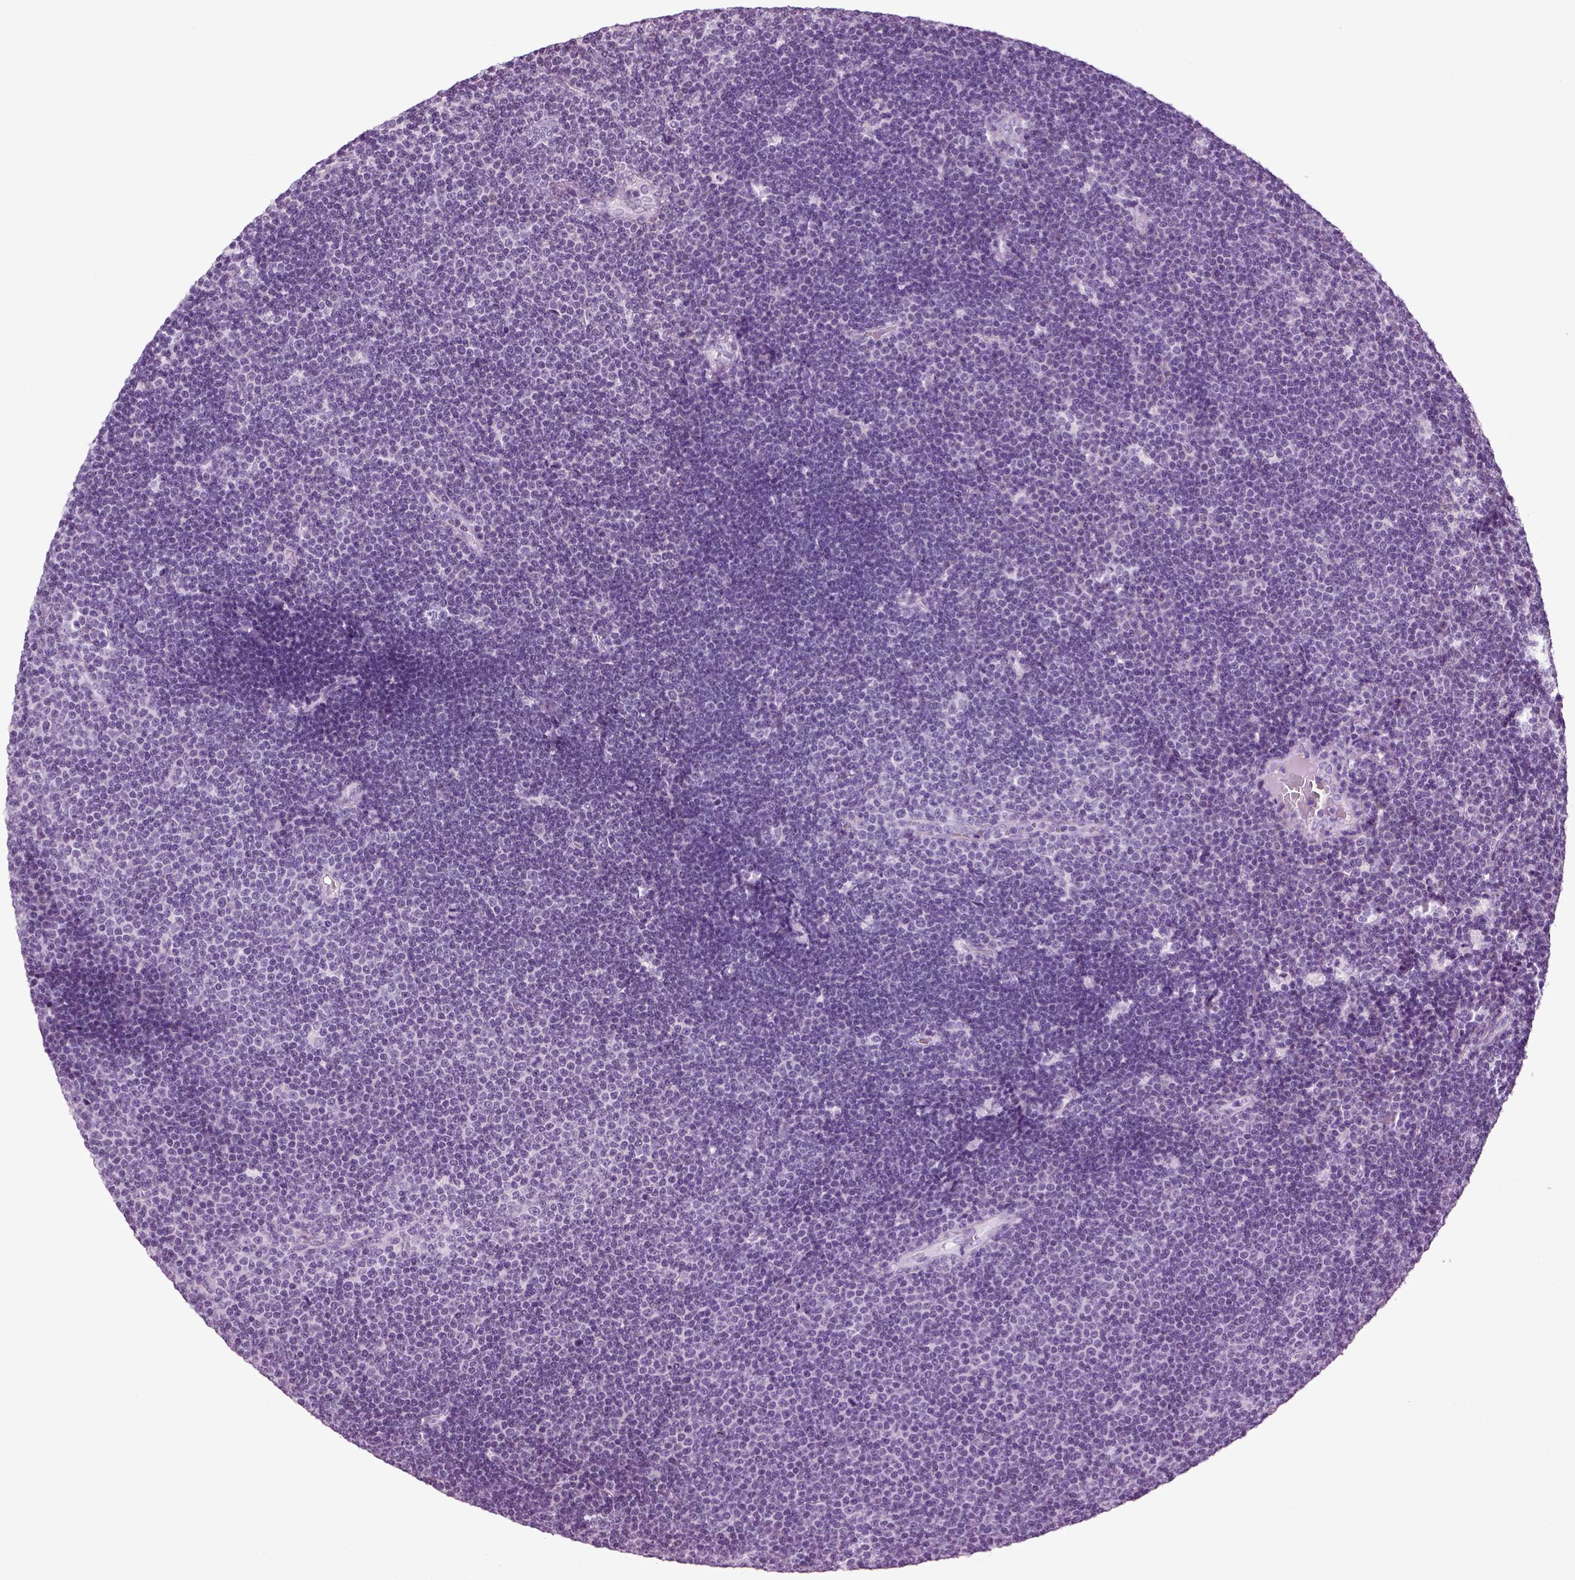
{"staining": {"intensity": "negative", "quantity": "none", "location": "none"}, "tissue": "lymphoma", "cell_type": "Tumor cells", "image_type": "cancer", "snomed": [{"axis": "morphology", "description": "Malignant lymphoma, non-Hodgkin's type, Low grade"}, {"axis": "topography", "description": "Brain"}], "caption": "Immunohistochemical staining of lymphoma displays no significant staining in tumor cells.", "gene": "SLC26A8", "patient": {"sex": "female", "age": 66}}